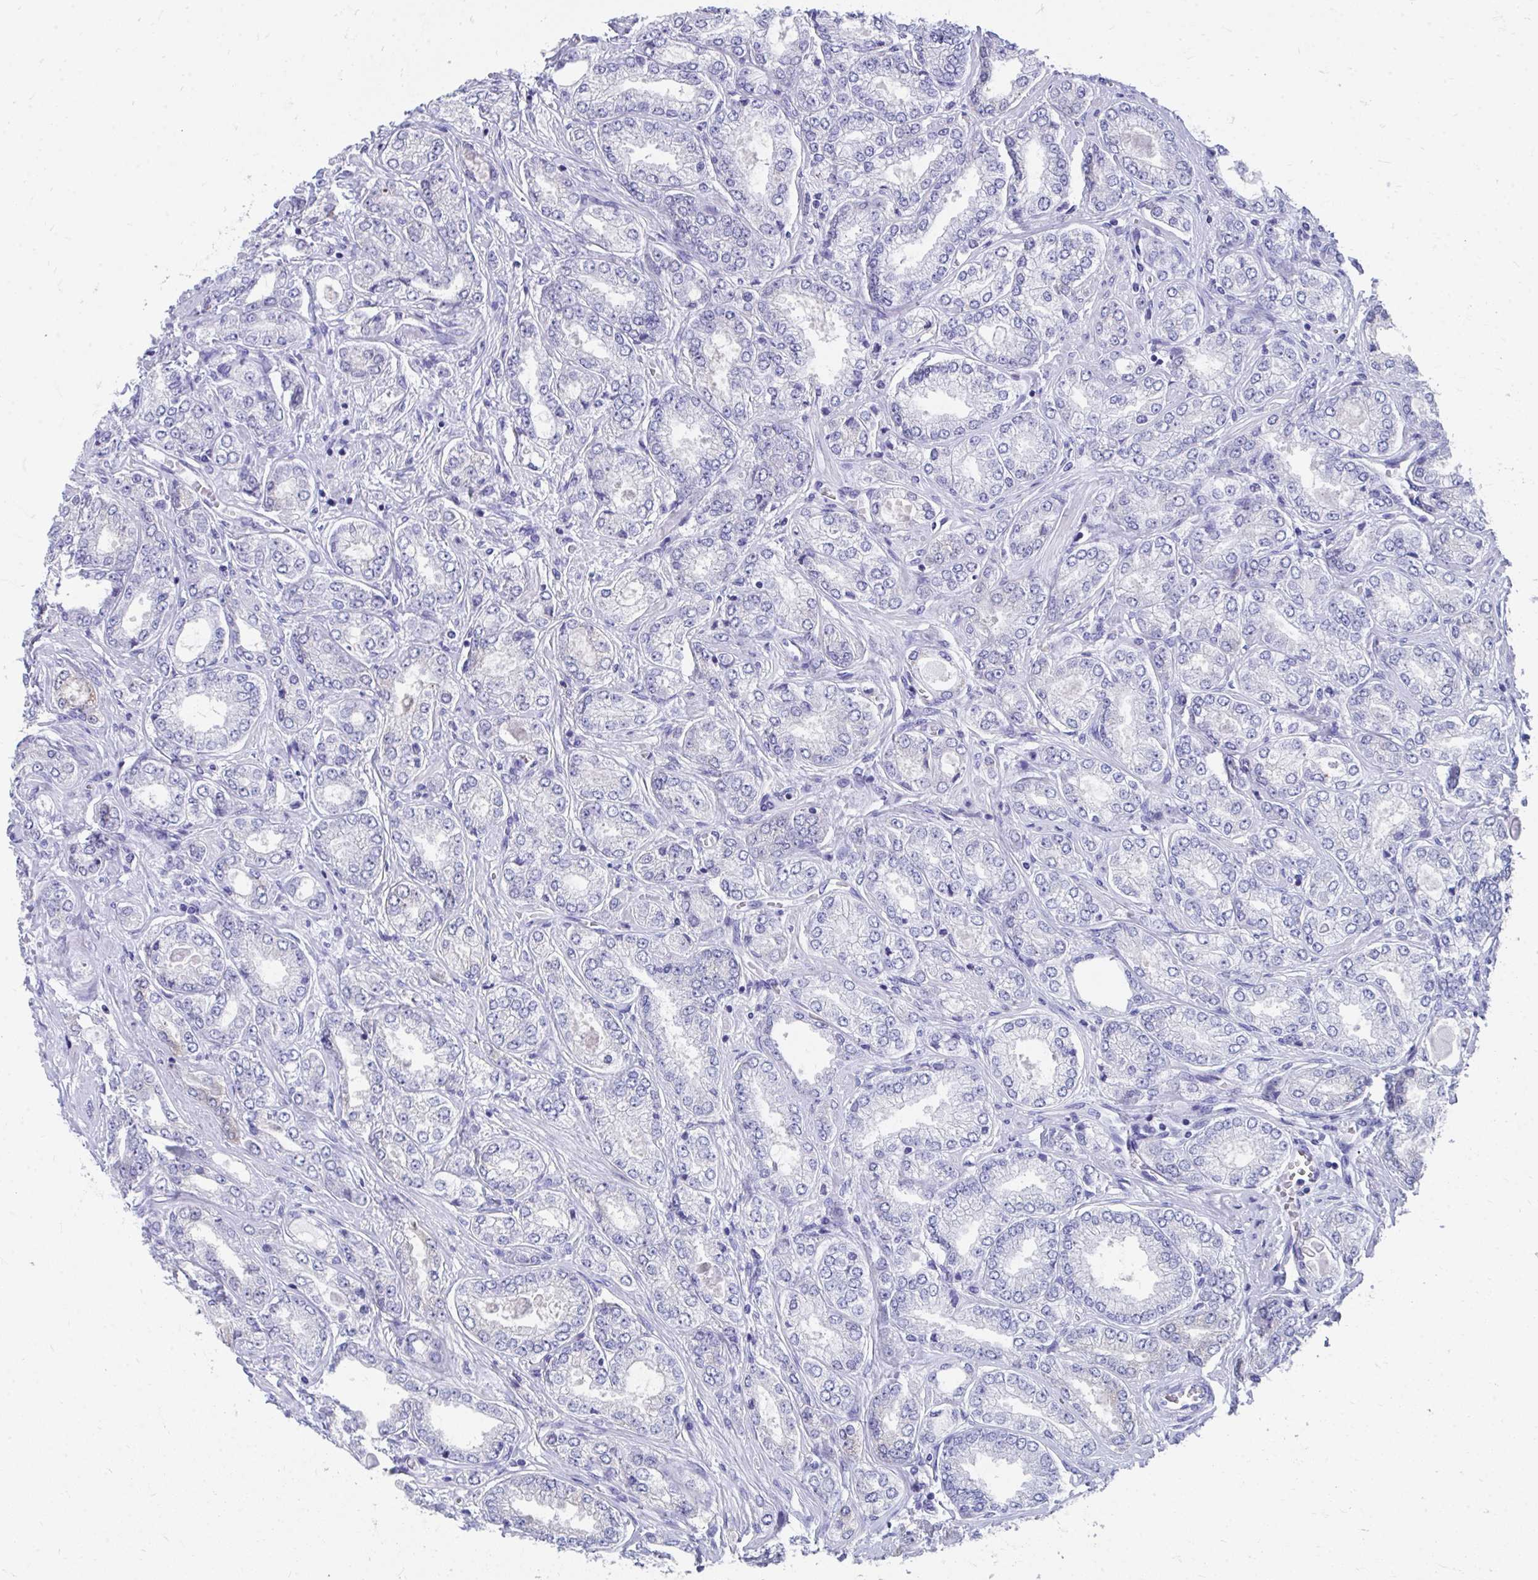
{"staining": {"intensity": "negative", "quantity": "none", "location": "none"}, "tissue": "prostate cancer", "cell_type": "Tumor cells", "image_type": "cancer", "snomed": [{"axis": "morphology", "description": "Adenocarcinoma, High grade"}, {"axis": "topography", "description": "Prostate"}], "caption": "Tumor cells are negative for protein expression in human prostate high-grade adenocarcinoma. (Immunohistochemistry, brightfield microscopy, high magnification).", "gene": "HGD", "patient": {"sex": "male", "age": 68}}